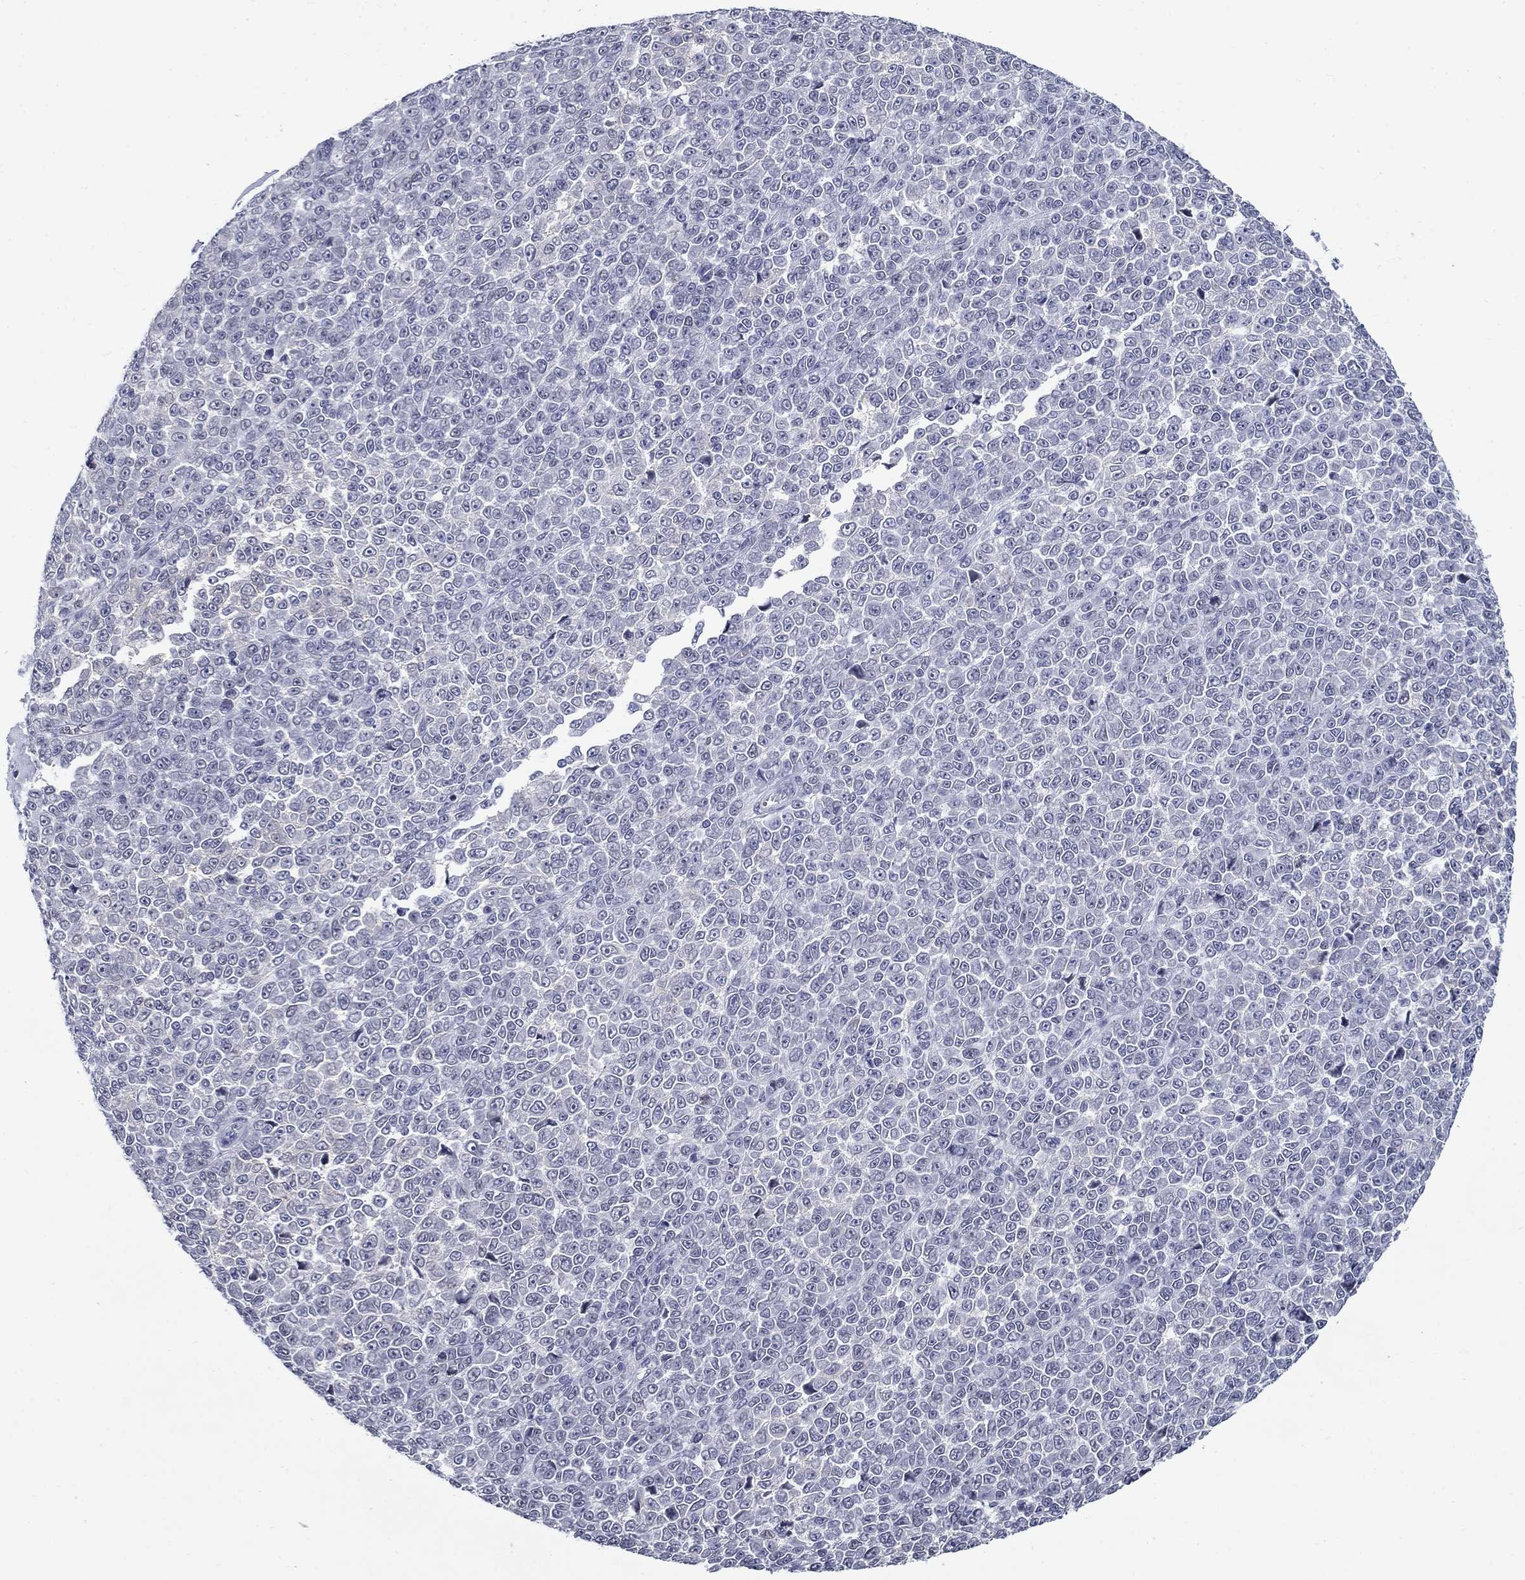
{"staining": {"intensity": "negative", "quantity": "none", "location": "none"}, "tissue": "melanoma", "cell_type": "Tumor cells", "image_type": "cancer", "snomed": [{"axis": "morphology", "description": "Malignant melanoma, NOS"}, {"axis": "topography", "description": "Skin"}], "caption": "IHC histopathology image of neoplastic tissue: malignant melanoma stained with DAB shows no significant protein expression in tumor cells.", "gene": "C4orf19", "patient": {"sex": "female", "age": 95}}